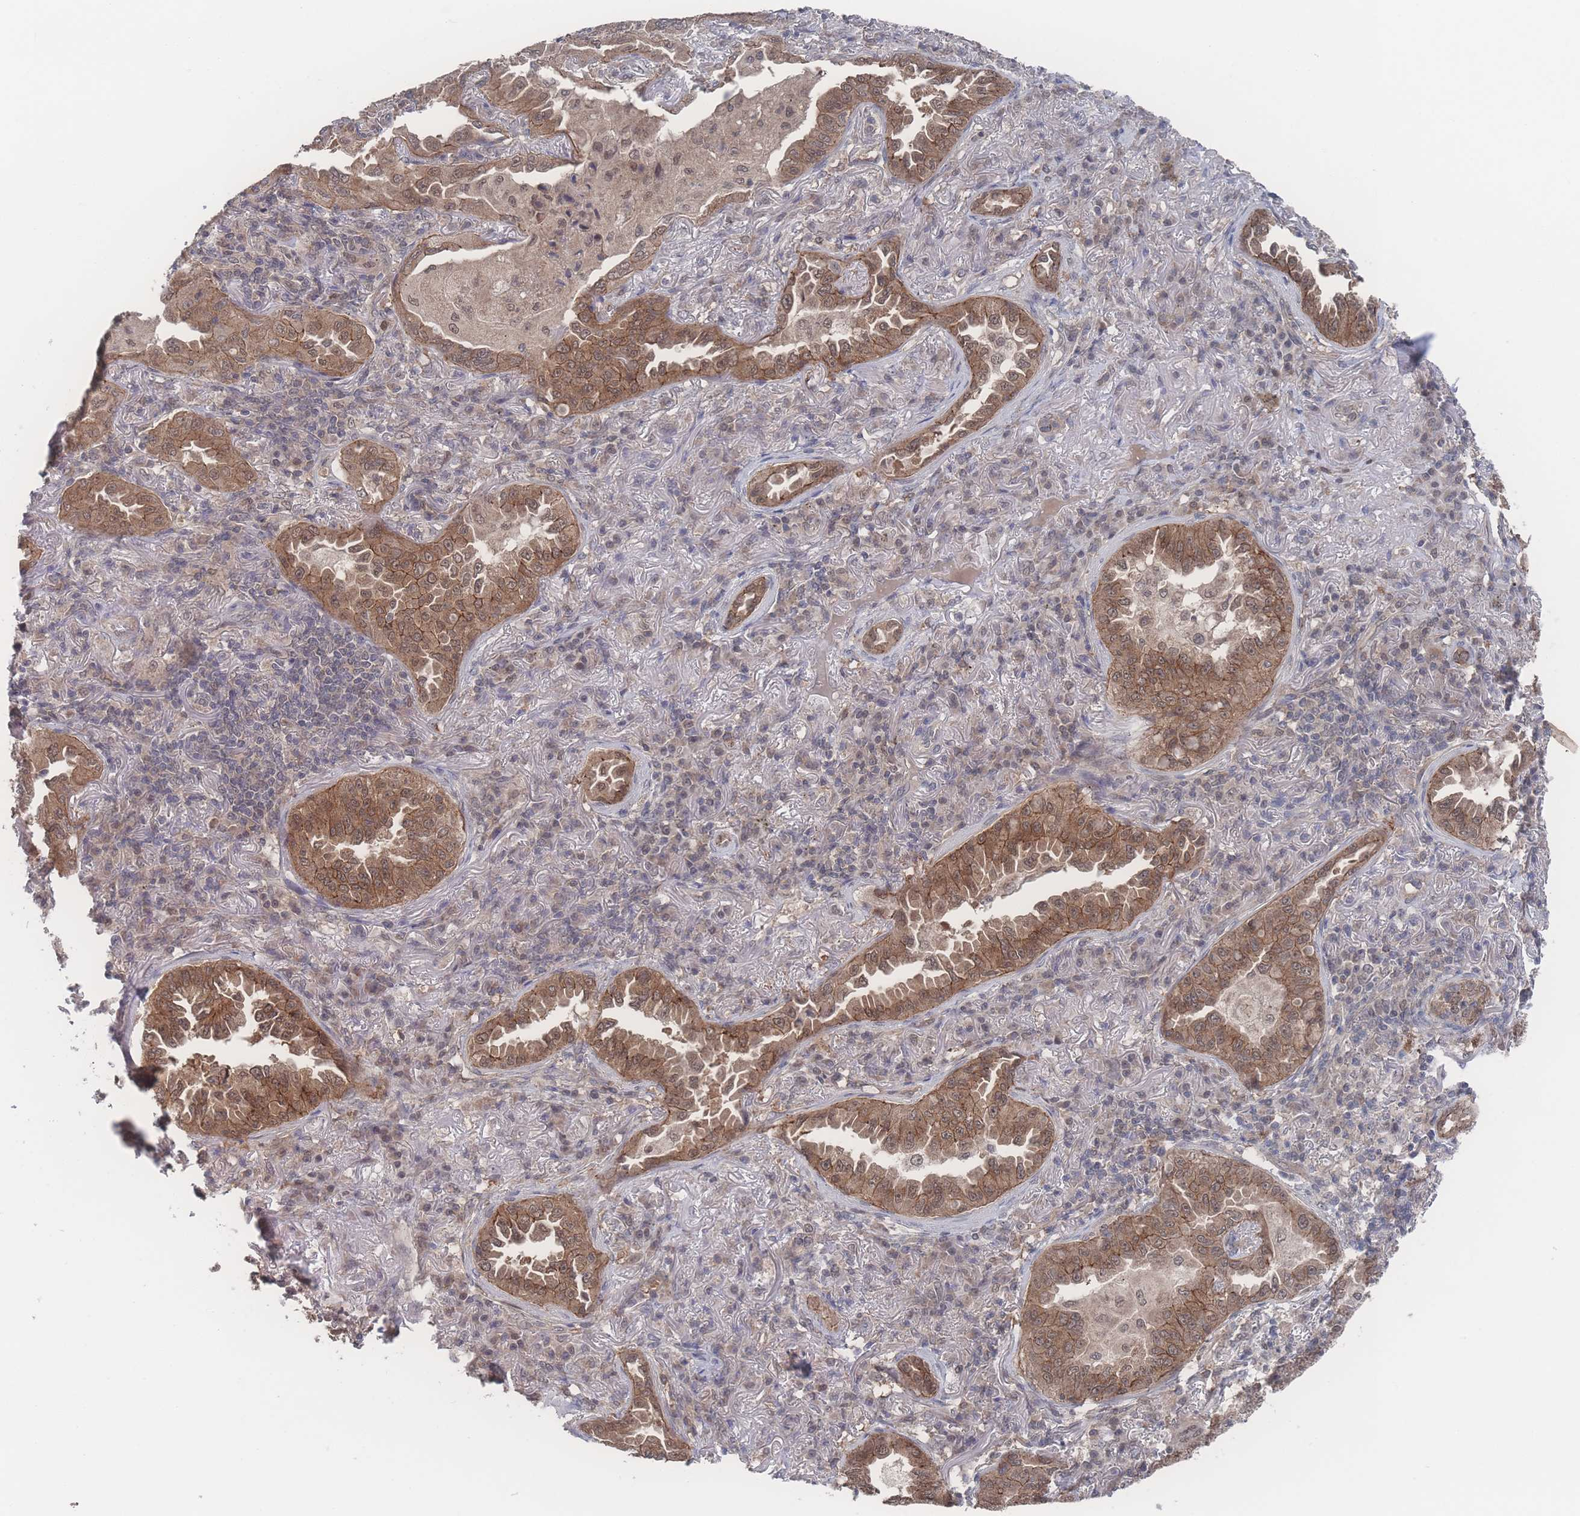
{"staining": {"intensity": "moderate", "quantity": ">75%", "location": "cytoplasmic/membranous,nuclear"}, "tissue": "lung cancer", "cell_type": "Tumor cells", "image_type": "cancer", "snomed": [{"axis": "morphology", "description": "Adenocarcinoma, NOS"}, {"axis": "topography", "description": "Lung"}], "caption": "Human lung adenocarcinoma stained with a protein marker demonstrates moderate staining in tumor cells.", "gene": "NBEAL1", "patient": {"sex": "female", "age": 69}}